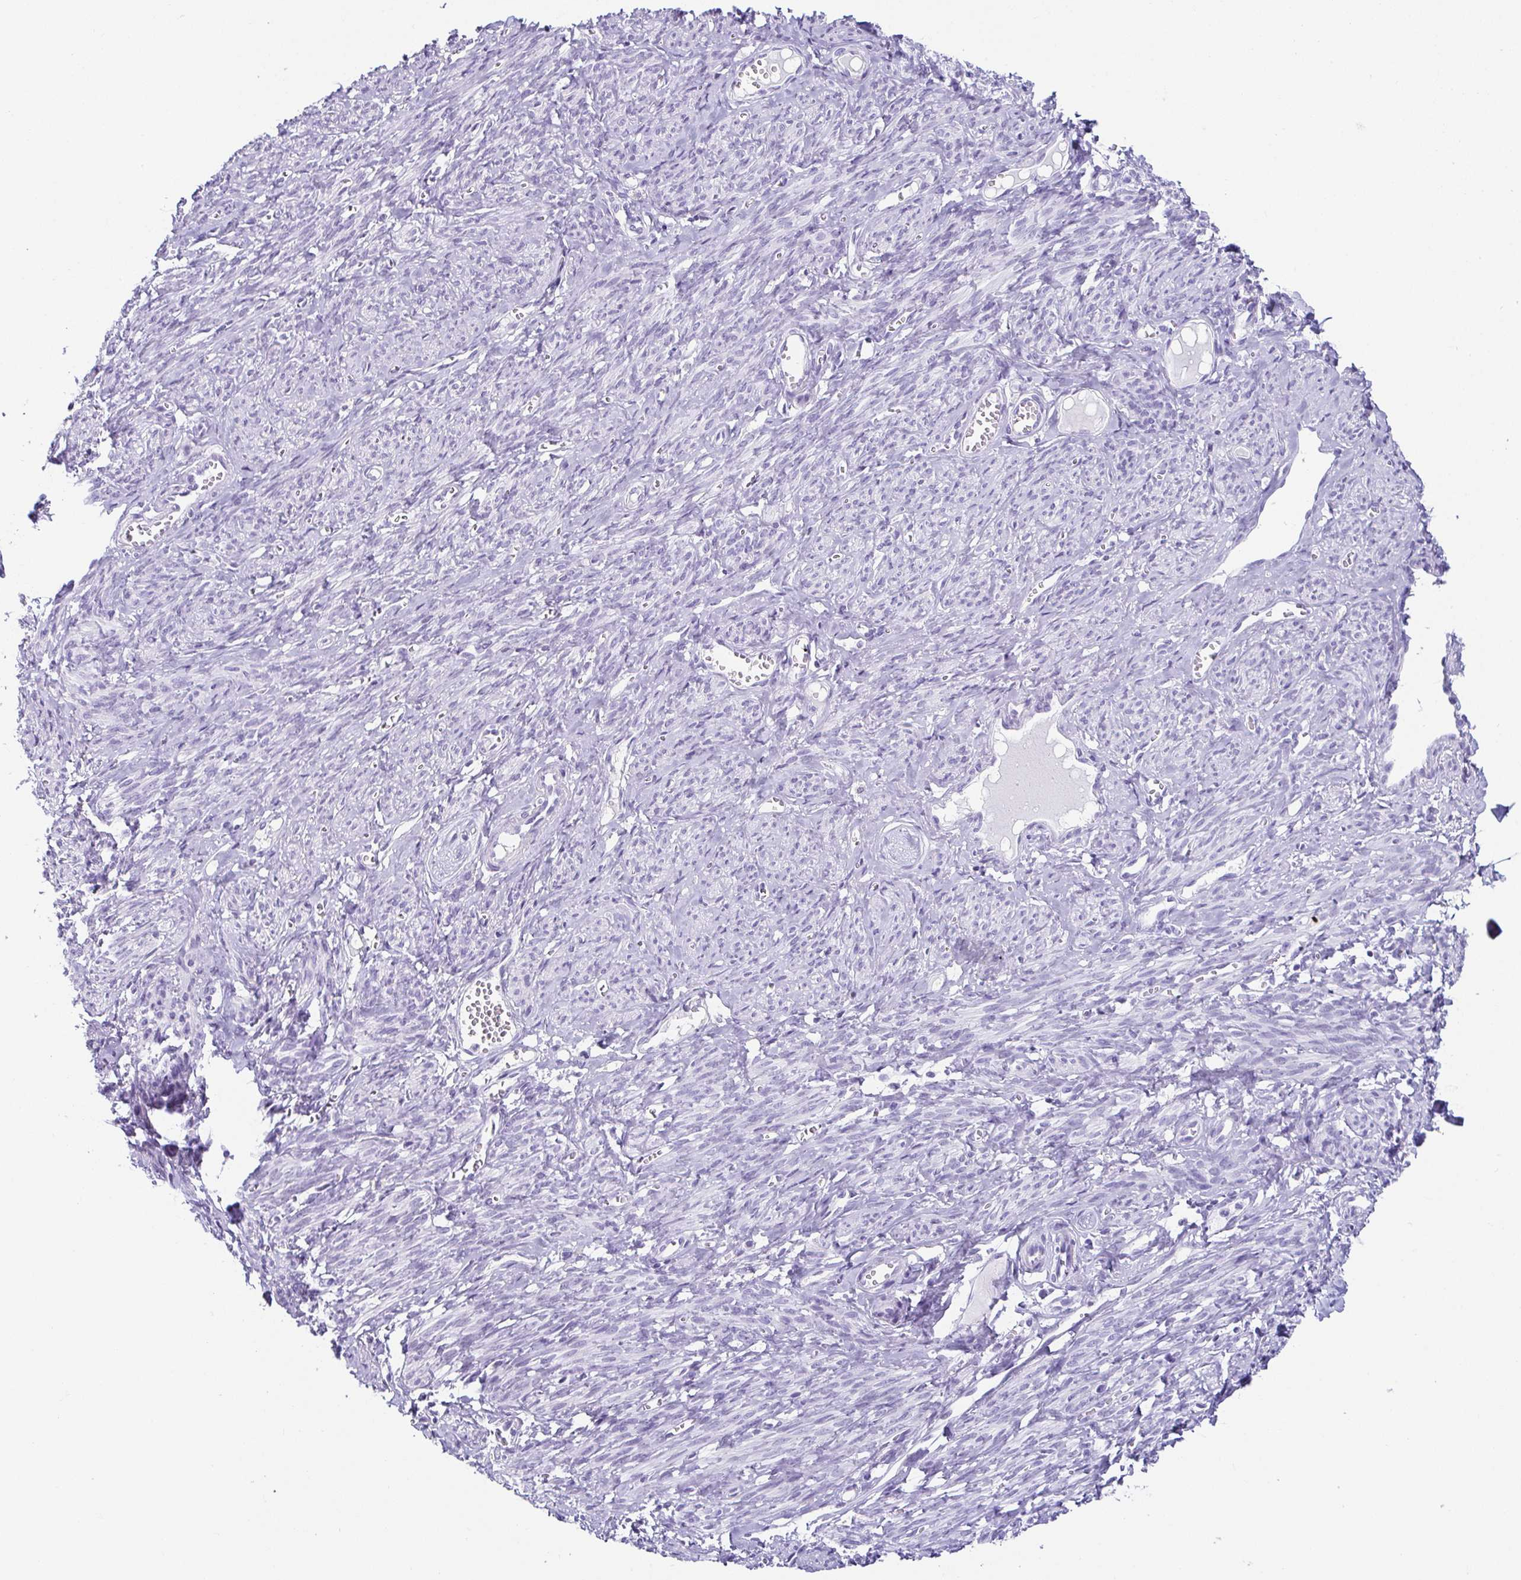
{"staining": {"intensity": "negative", "quantity": "none", "location": "none"}, "tissue": "smooth muscle", "cell_type": "Smooth muscle cells", "image_type": "normal", "snomed": [{"axis": "morphology", "description": "Normal tissue, NOS"}, {"axis": "topography", "description": "Smooth muscle"}], "caption": "This is a photomicrograph of immunohistochemistry (IHC) staining of normal smooth muscle, which shows no expression in smooth muscle cells.", "gene": "ESX1", "patient": {"sex": "female", "age": 65}}